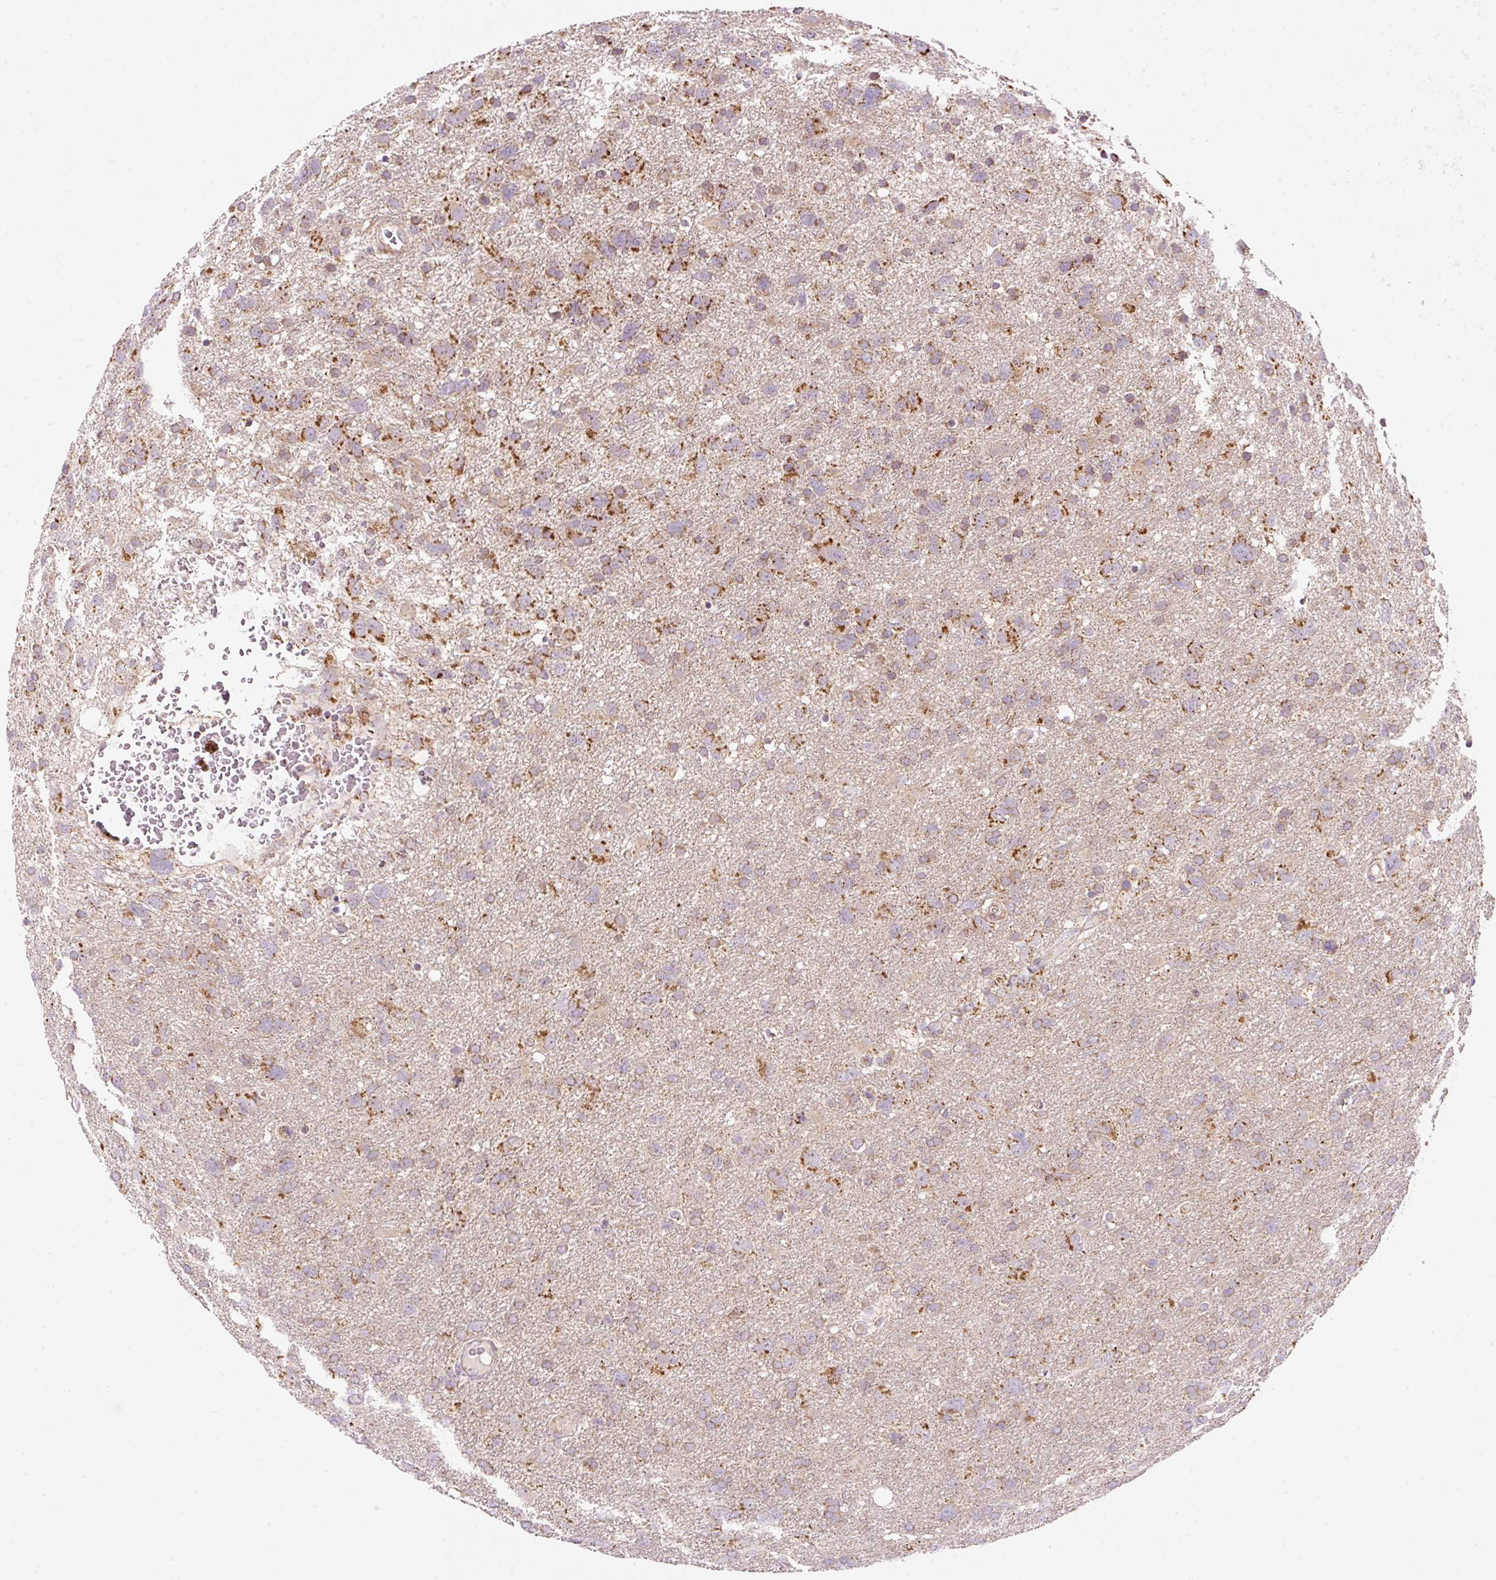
{"staining": {"intensity": "strong", "quantity": "25%-75%", "location": "cytoplasmic/membranous"}, "tissue": "glioma", "cell_type": "Tumor cells", "image_type": "cancer", "snomed": [{"axis": "morphology", "description": "Glioma, malignant, High grade"}, {"axis": "topography", "description": "Brain"}], "caption": "A brown stain labels strong cytoplasmic/membranous expression of a protein in human glioma tumor cells. (DAB IHC with brightfield microscopy, high magnification).", "gene": "FAM78B", "patient": {"sex": "male", "age": 61}}